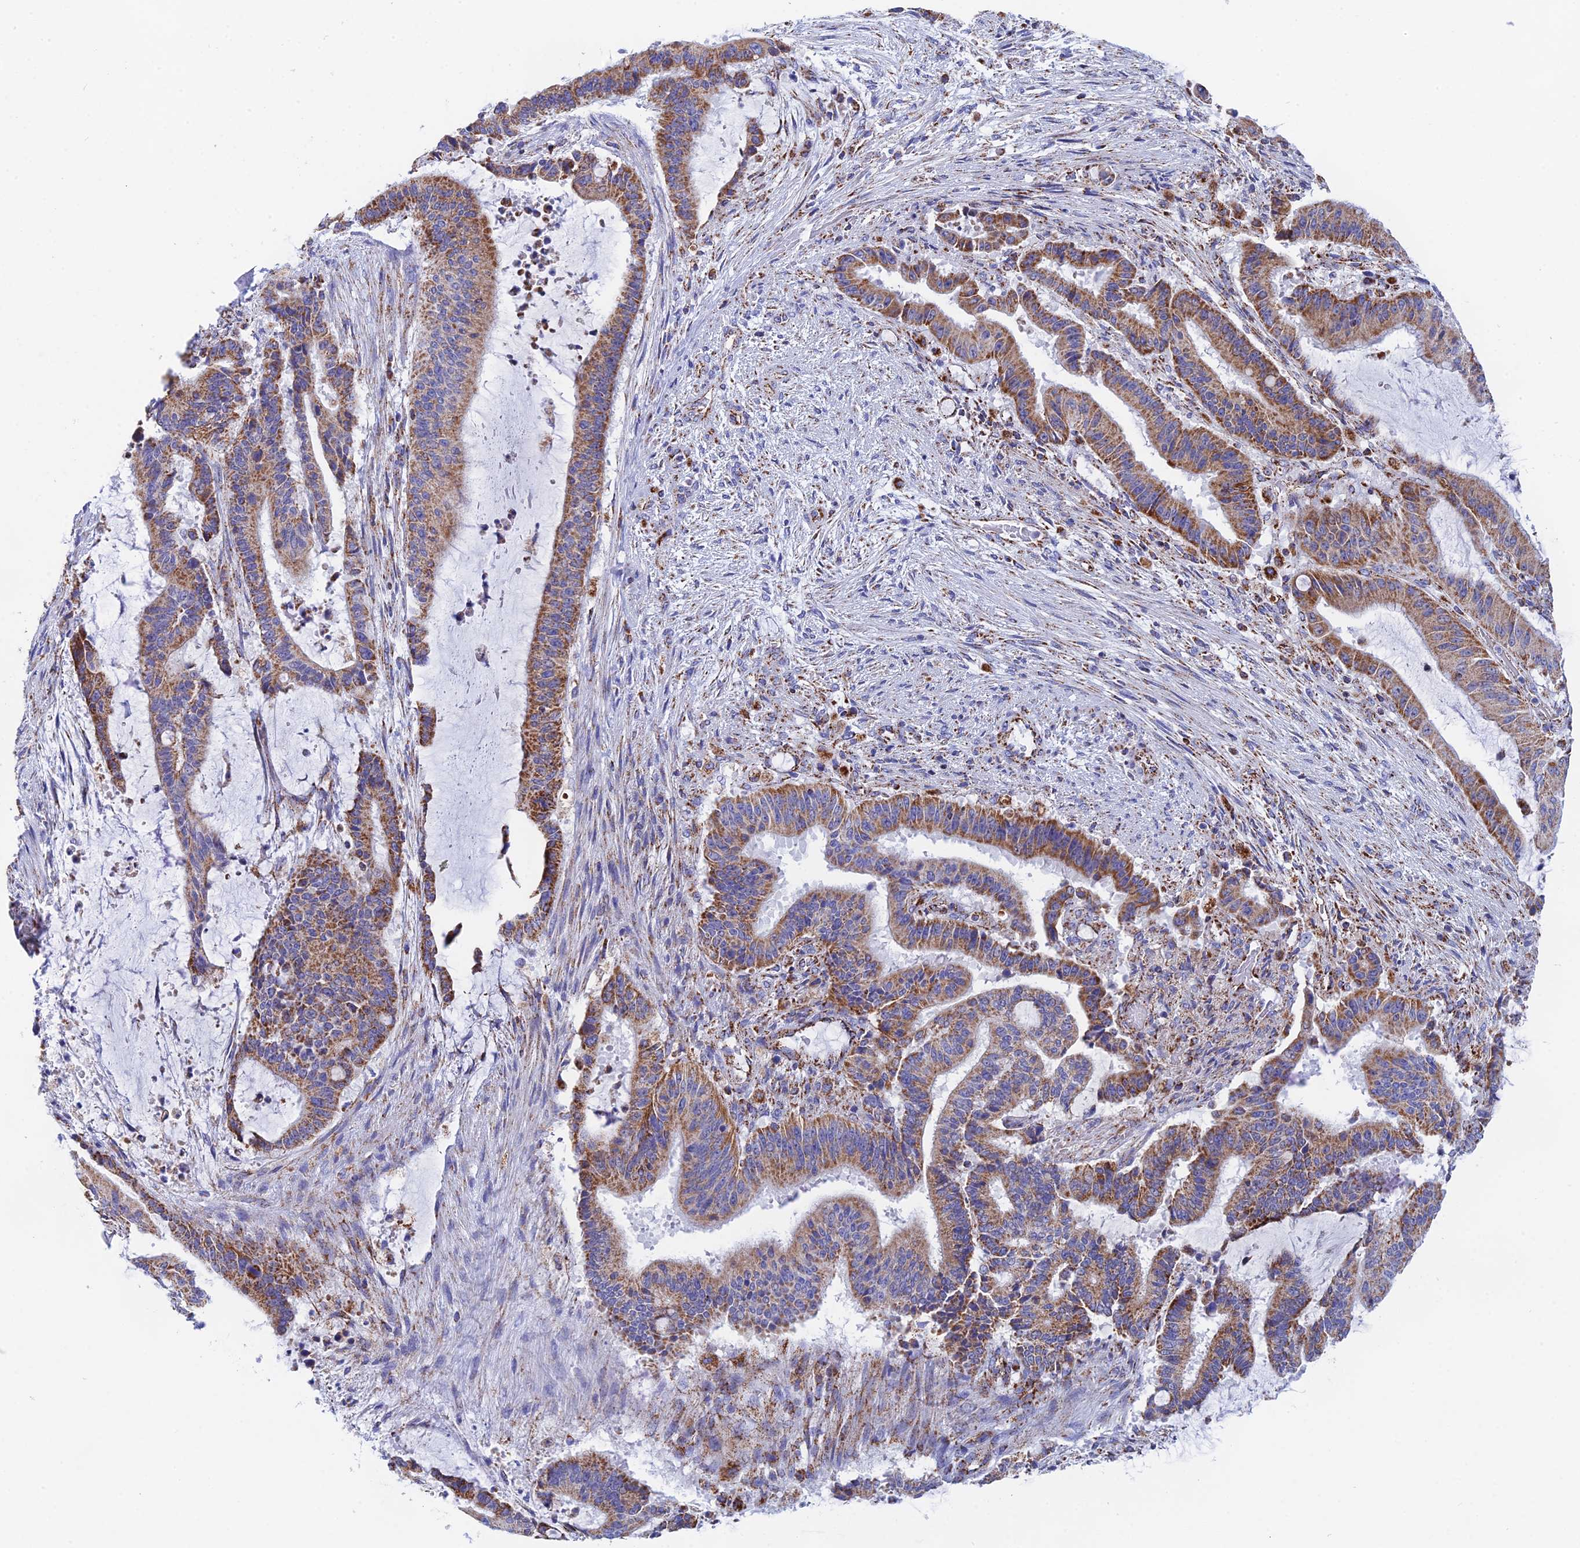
{"staining": {"intensity": "strong", "quantity": "25%-75%", "location": "cytoplasmic/membranous"}, "tissue": "liver cancer", "cell_type": "Tumor cells", "image_type": "cancer", "snomed": [{"axis": "morphology", "description": "Normal tissue, NOS"}, {"axis": "morphology", "description": "Cholangiocarcinoma"}, {"axis": "topography", "description": "Liver"}, {"axis": "topography", "description": "Peripheral nerve tissue"}], "caption": "The photomicrograph demonstrates immunohistochemical staining of liver cancer. There is strong cytoplasmic/membranous positivity is seen in approximately 25%-75% of tumor cells. (IHC, brightfield microscopy, high magnification).", "gene": "NDUFA5", "patient": {"sex": "female", "age": 73}}